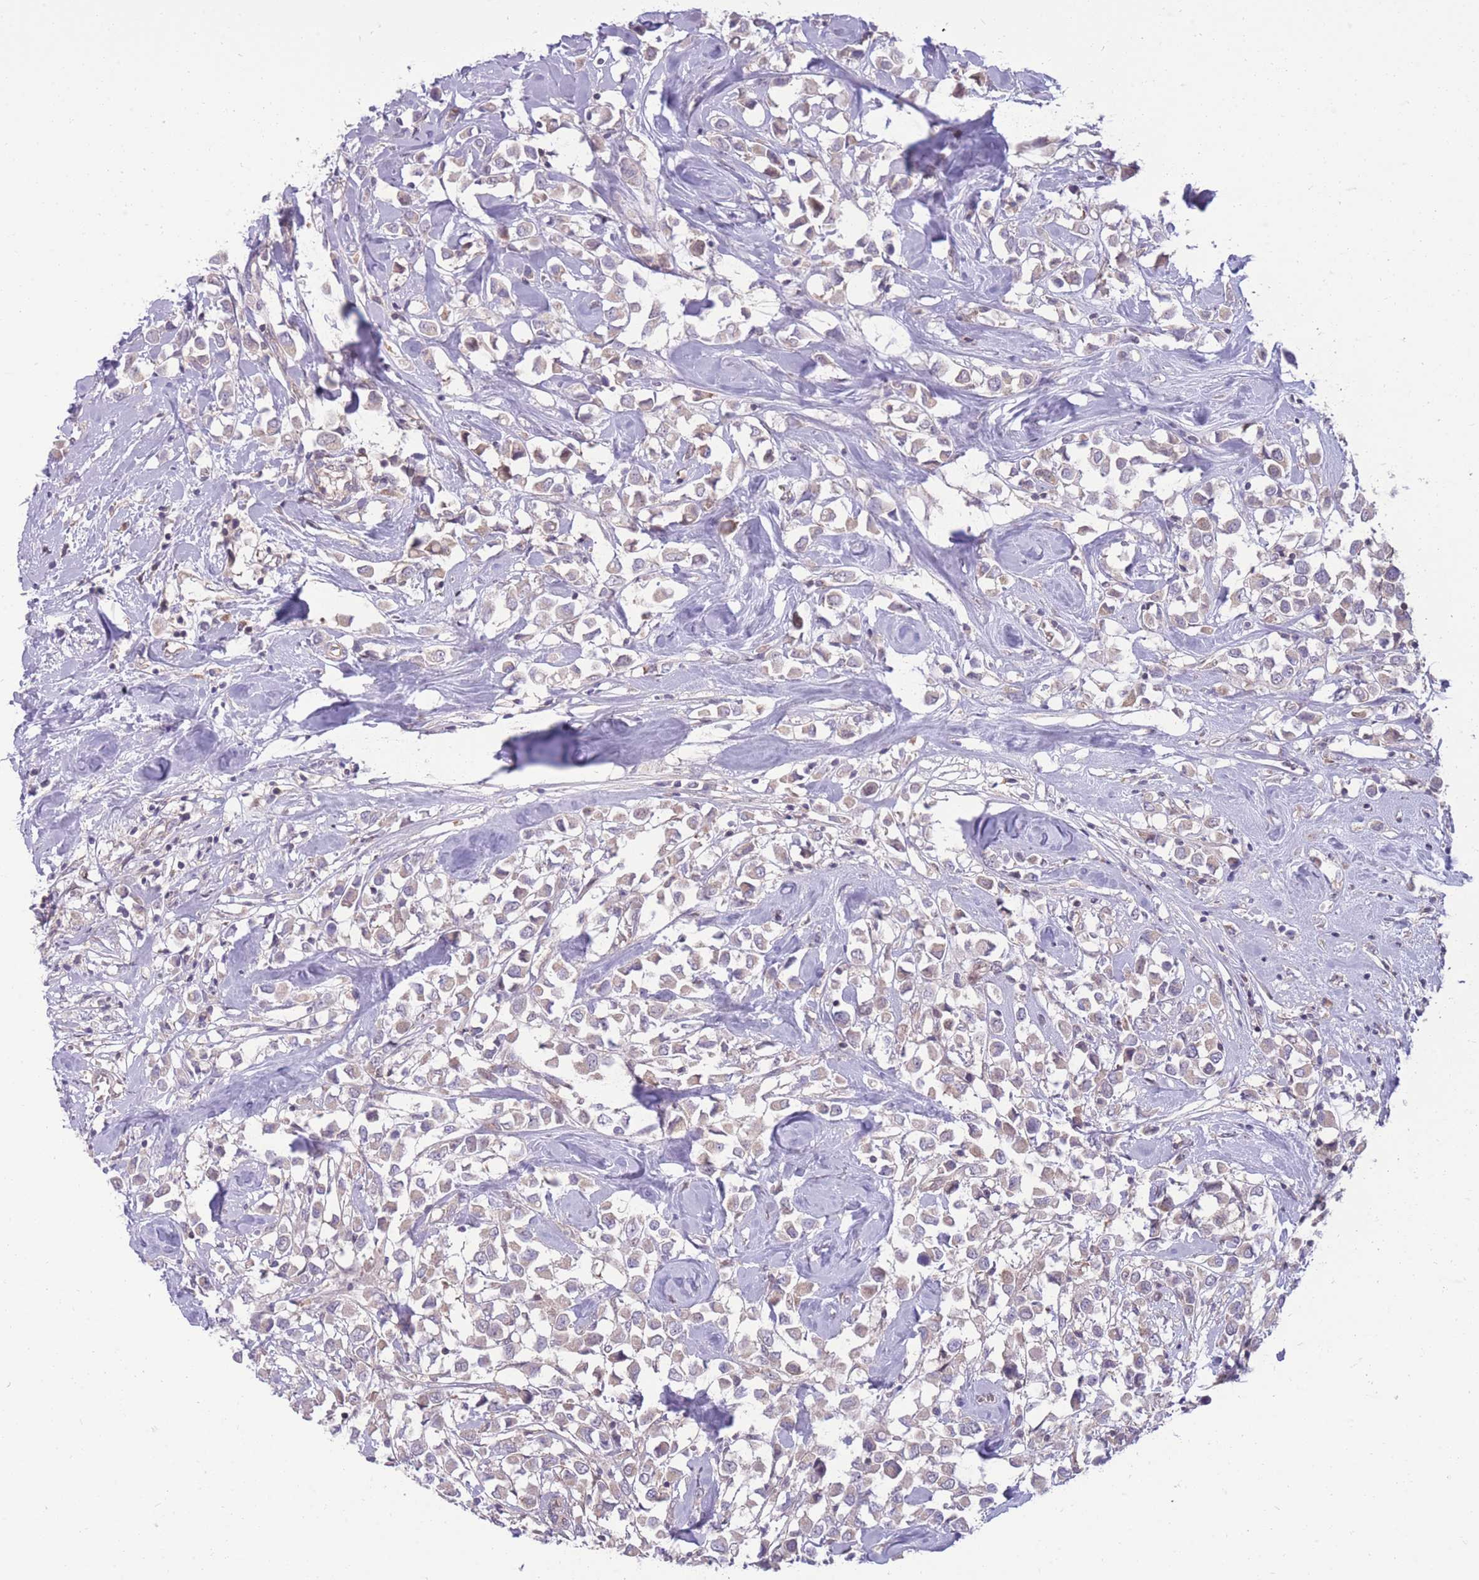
{"staining": {"intensity": "negative", "quantity": "none", "location": "none"}, "tissue": "breast cancer", "cell_type": "Tumor cells", "image_type": "cancer", "snomed": [{"axis": "morphology", "description": "Duct carcinoma"}, {"axis": "topography", "description": "Breast"}], "caption": "An image of human breast invasive ductal carcinoma is negative for staining in tumor cells.", "gene": "RIC8A", "patient": {"sex": "female", "age": 61}}